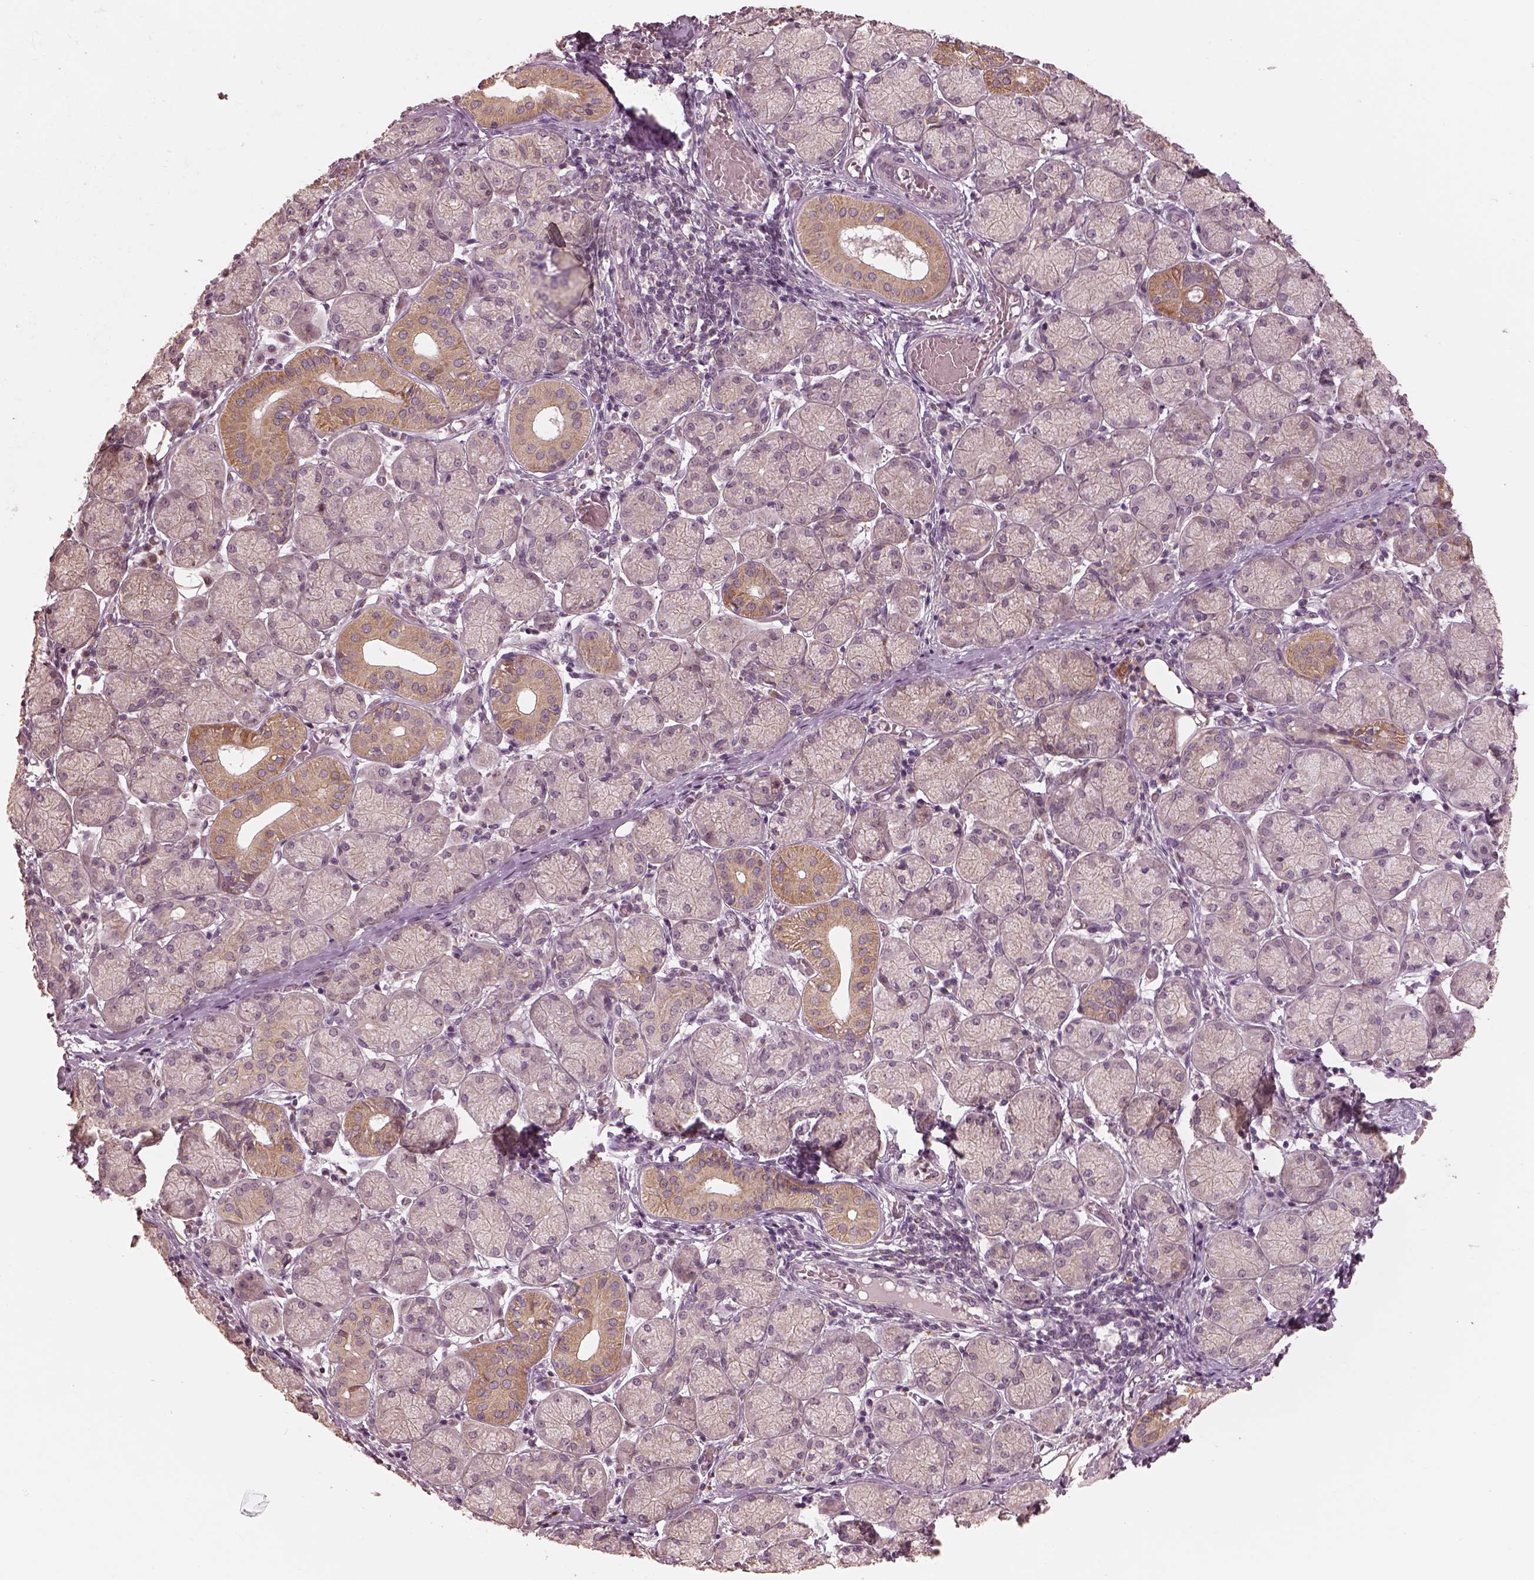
{"staining": {"intensity": "moderate", "quantity": "<25%", "location": "cytoplasmic/membranous"}, "tissue": "salivary gland", "cell_type": "Glandular cells", "image_type": "normal", "snomed": [{"axis": "morphology", "description": "Normal tissue, NOS"}, {"axis": "topography", "description": "Salivary gland"}, {"axis": "topography", "description": "Peripheral nerve tissue"}], "caption": "Immunohistochemical staining of unremarkable human salivary gland demonstrates moderate cytoplasmic/membranous protein staining in approximately <25% of glandular cells.", "gene": "SLC25A46", "patient": {"sex": "female", "age": 24}}